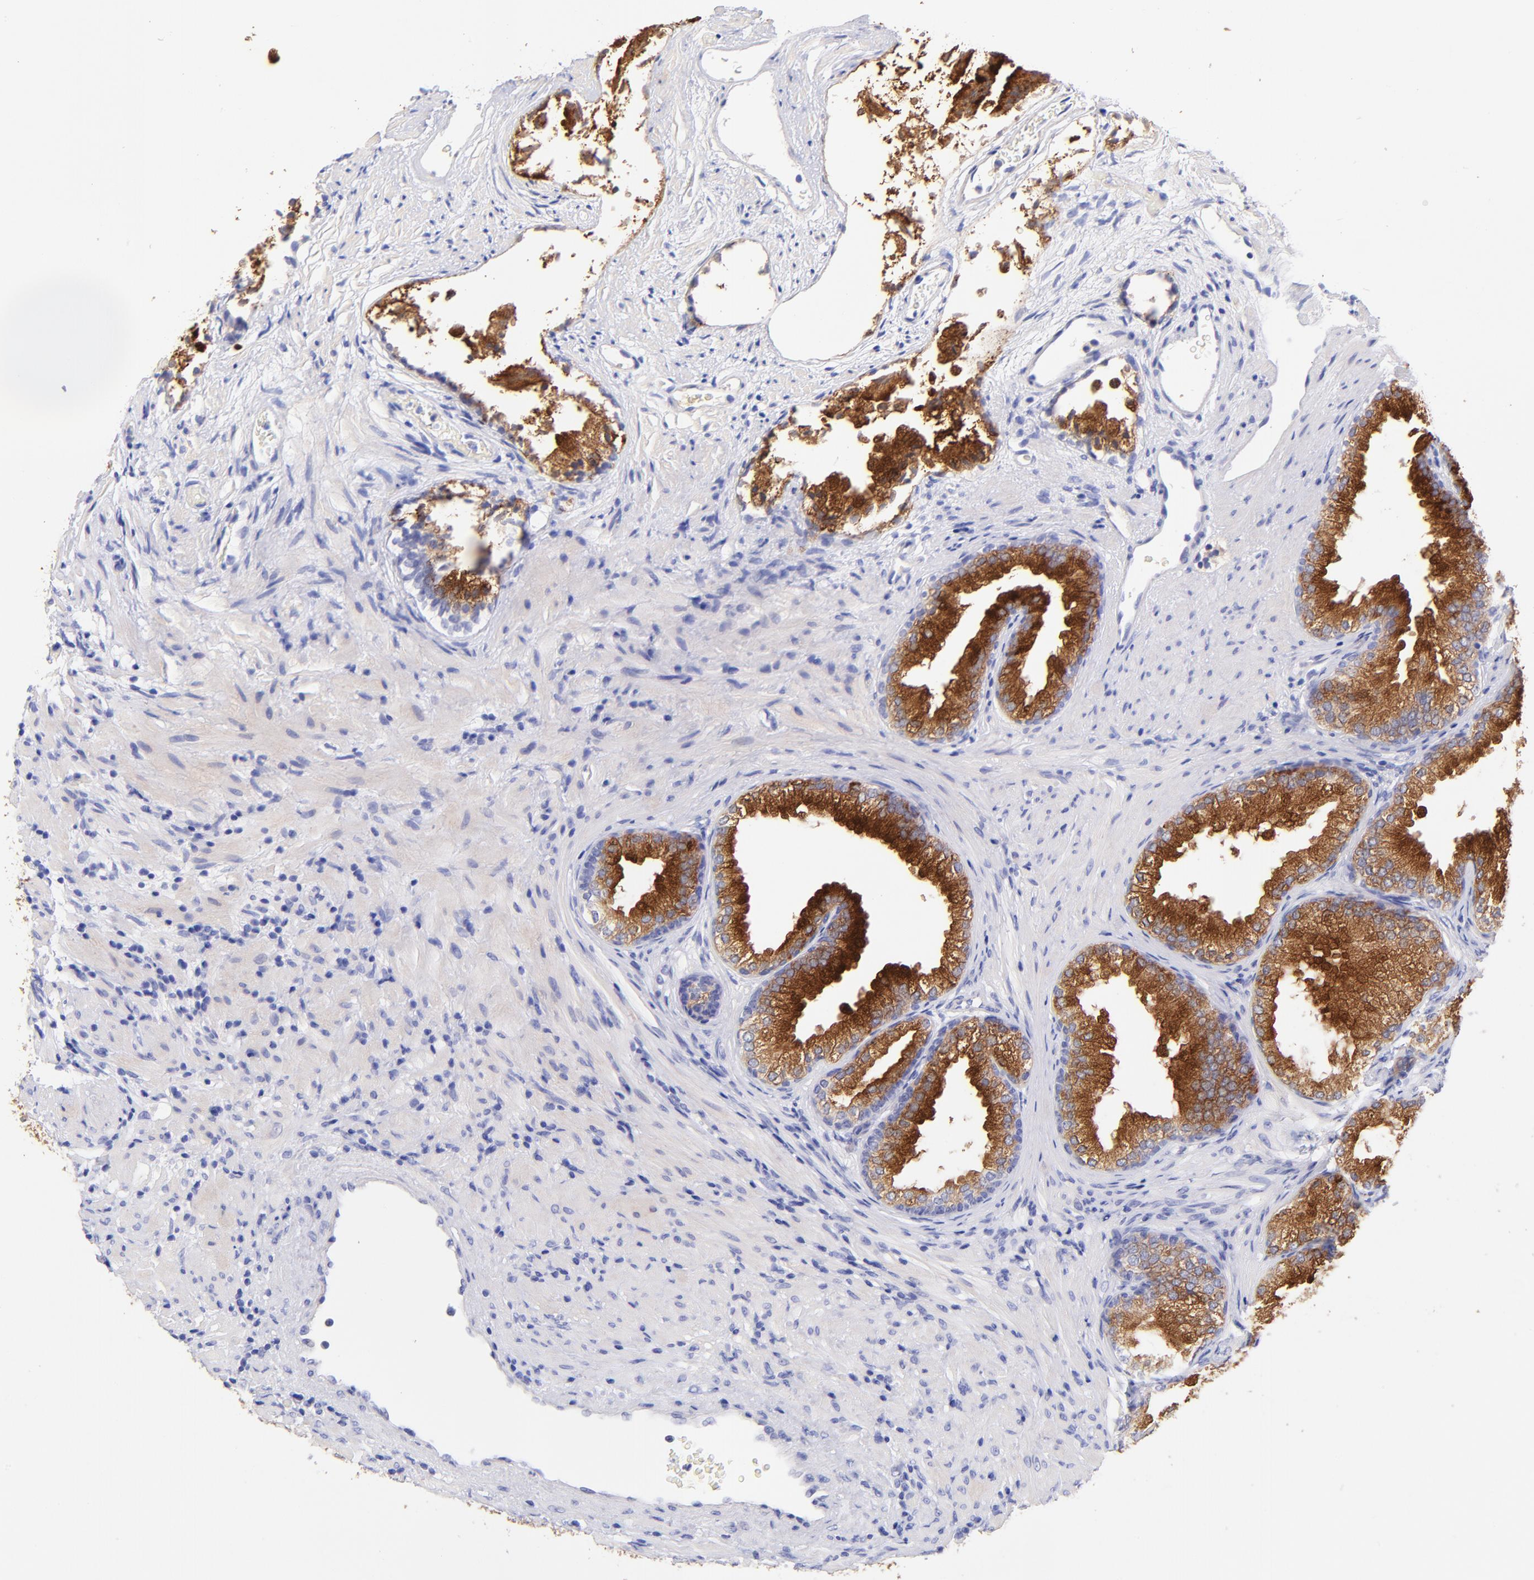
{"staining": {"intensity": "strong", "quantity": ">75%", "location": "cytoplasmic/membranous"}, "tissue": "prostate", "cell_type": "Glandular cells", "image_type": "normal", "snomed": [{"axis": "morphology", "description": "Normal tissue, NOS"}, {"axis": "topography", "description": "Prostate"}], "caption": "The immunohistochemical stain shows strong cytoplasmic/membranous staining in glandular cells of benign prostate. The staining is performed using DAB brown chromogen to label protein expression. The nuclei are counter-stained blue using hematoxylin.", "gene": "RAB3B", "patient": {"sex": "male", "age": 76}}